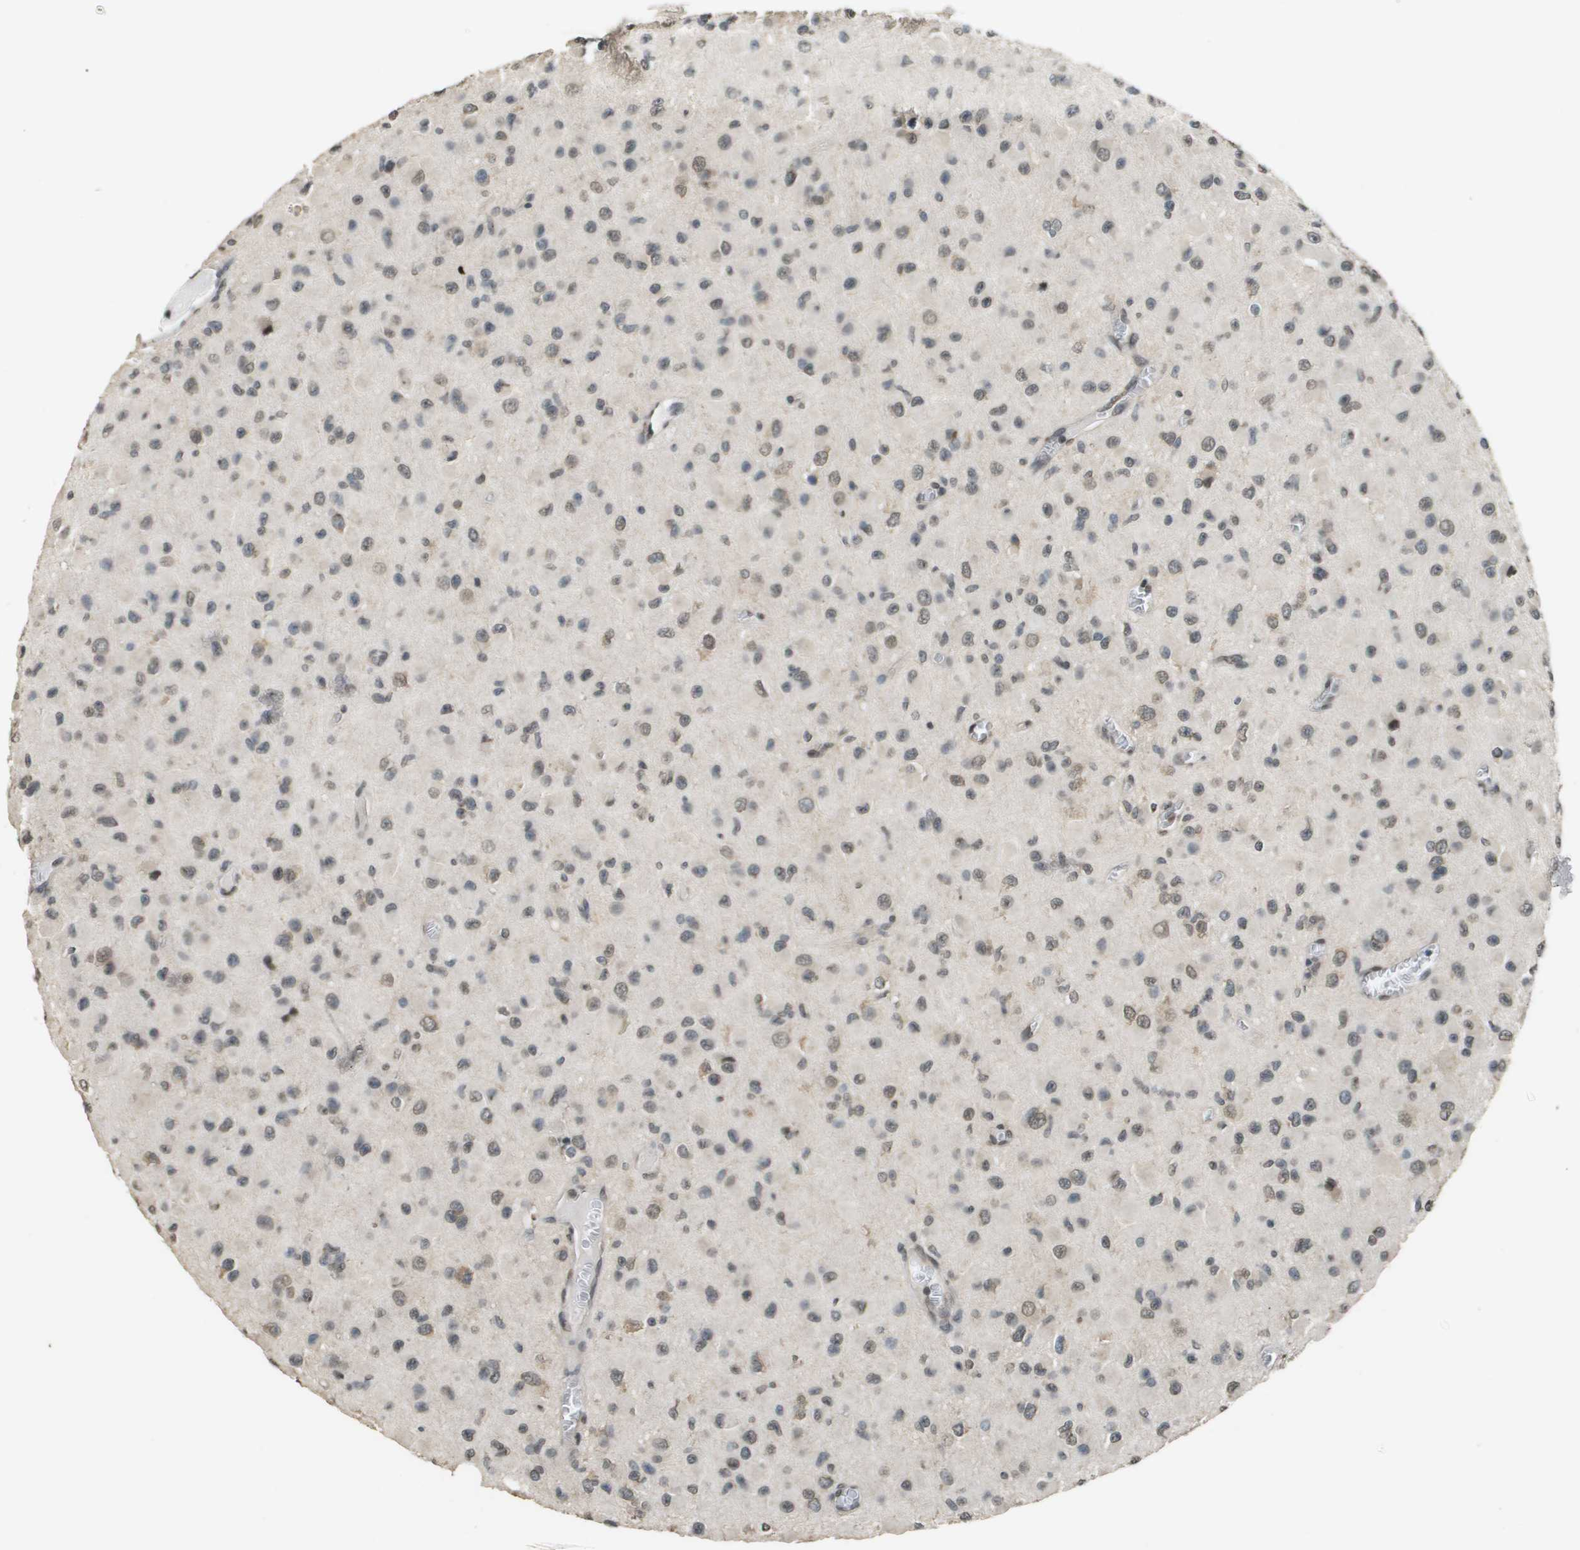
{"staining": {"intensity": "weak", "quantity": ">75%", "location": "nuclear"}, "tissue": "glioma", "cell_type": "Tumor cells", "image_type": "cancer", "snomed": [{"axis": "morphology", "description": "Glioma, malignant, Low grade"}, {"axis": "topography", "description": "Brain"}], "caption": "Immunohistochemical staining of human glioma shows low levels of weak nuclear positivity in about >75% of tumor cells. (IHC, brightfield microscopy, high magnification).", "gene": "FANCC", "patient": {"sex": "male", "age": 42}}